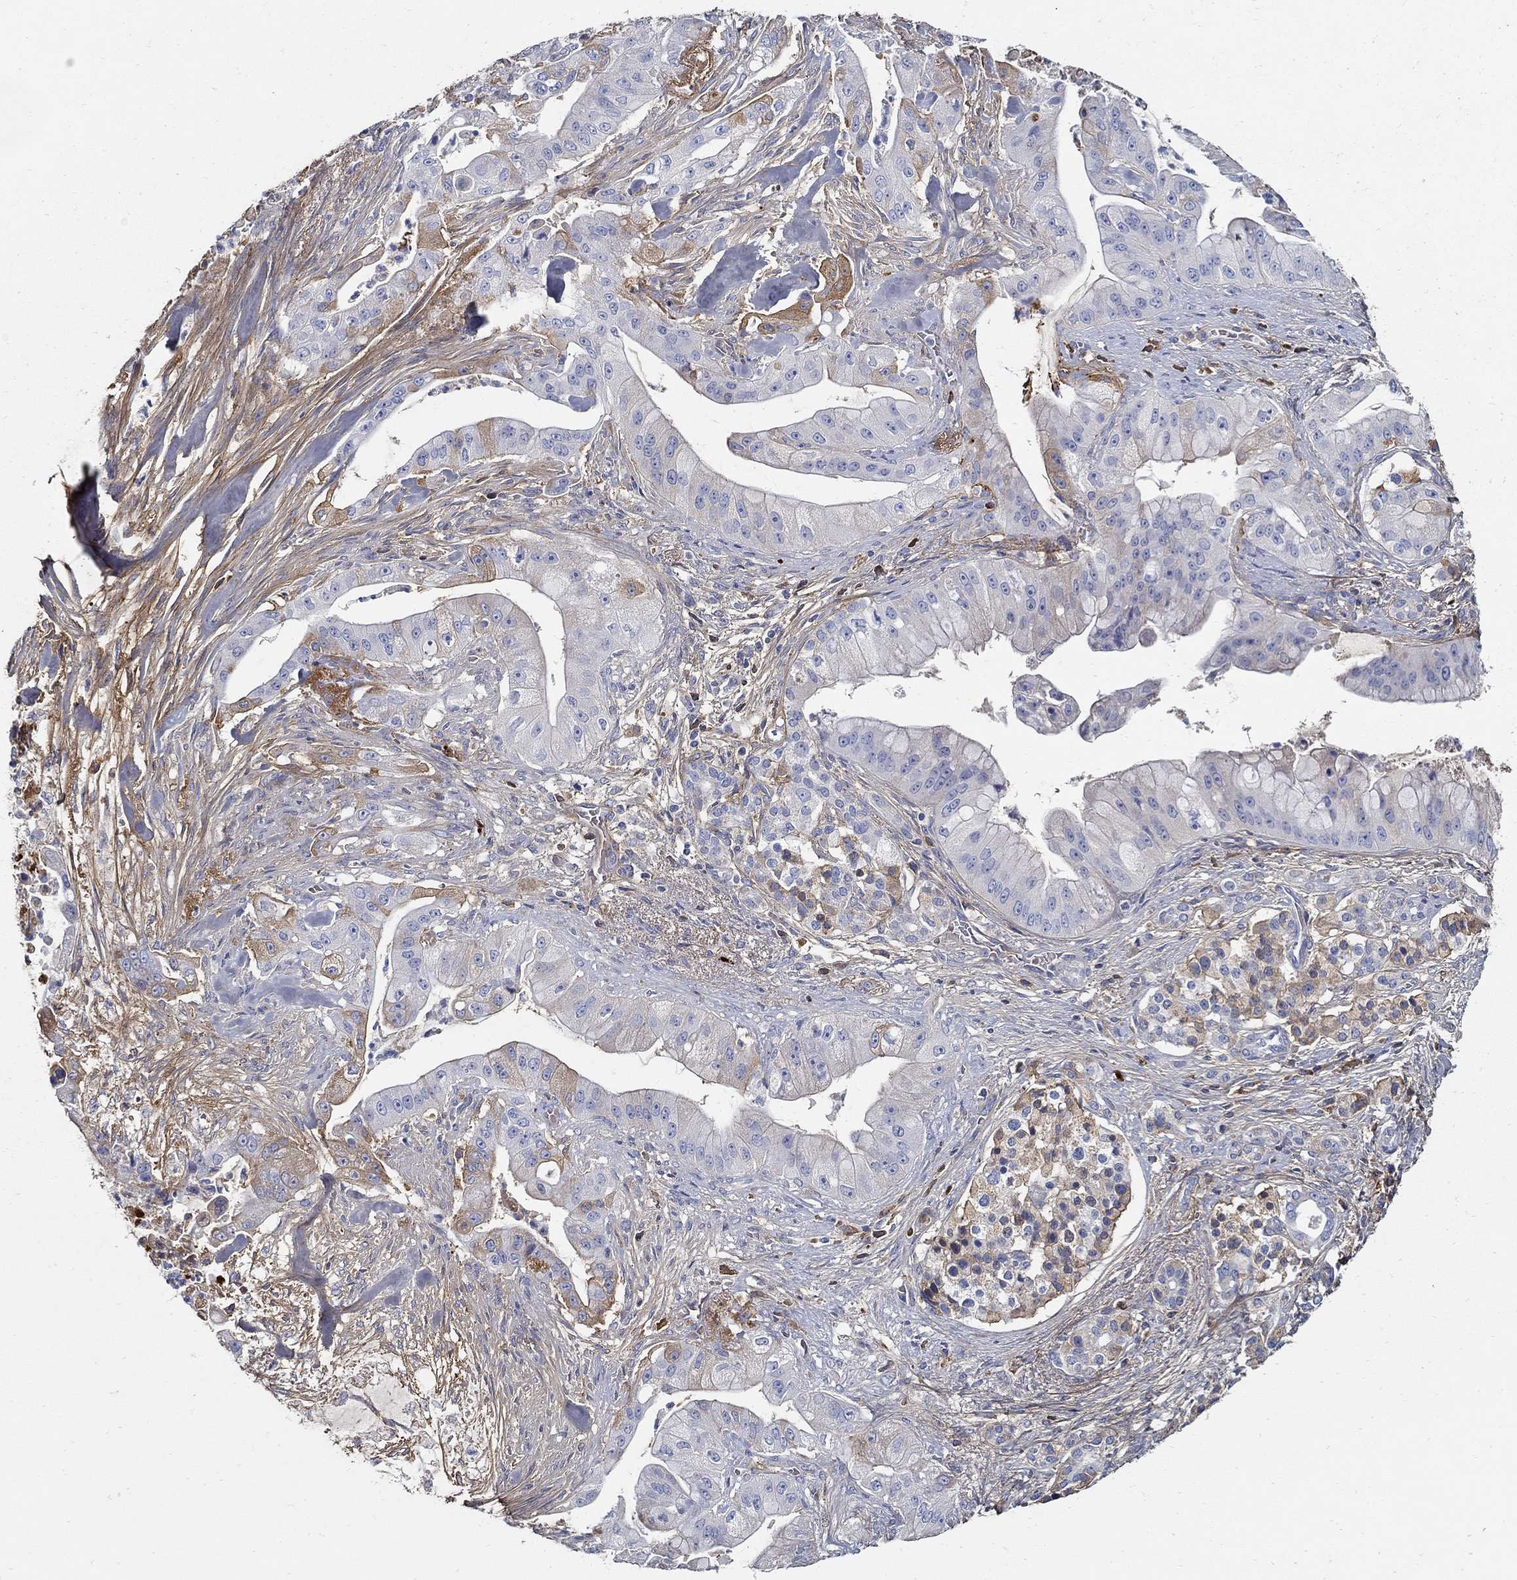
{"staining": {"intensity": "moderate", "quantity": "<25%", "location": "cytoplasmic/membranous"}, "tissue": "pancreatic cancer", "cell_type": "Tumor cells", "image_type": "cancer", "snomed": [{"axis": "morphology", "description": "Normal tissue, NOS"}, {"axis": "morphology", "description": "Inflammation, NOS"}, {"axis": "morphology", "description": "Adenocarcinoma, NOS"}, {"axis": "topography", "description": "Pancreas"}], "caption": "IHC staining of pancreatic cancer, which shows low levels of moderate cytoplasmic/membranous expression in approximately <25% of tumor cells indicating moderate cytoplasmic/membranous protein expression. The staining was performed using DAB (3,3'-diaminobenzidine) (brown) for protein detection and nuclei were counterstained in hematoxylin (blue).", "gene": "TGFBI", "patient": {"sex": "male", "age": 57}}